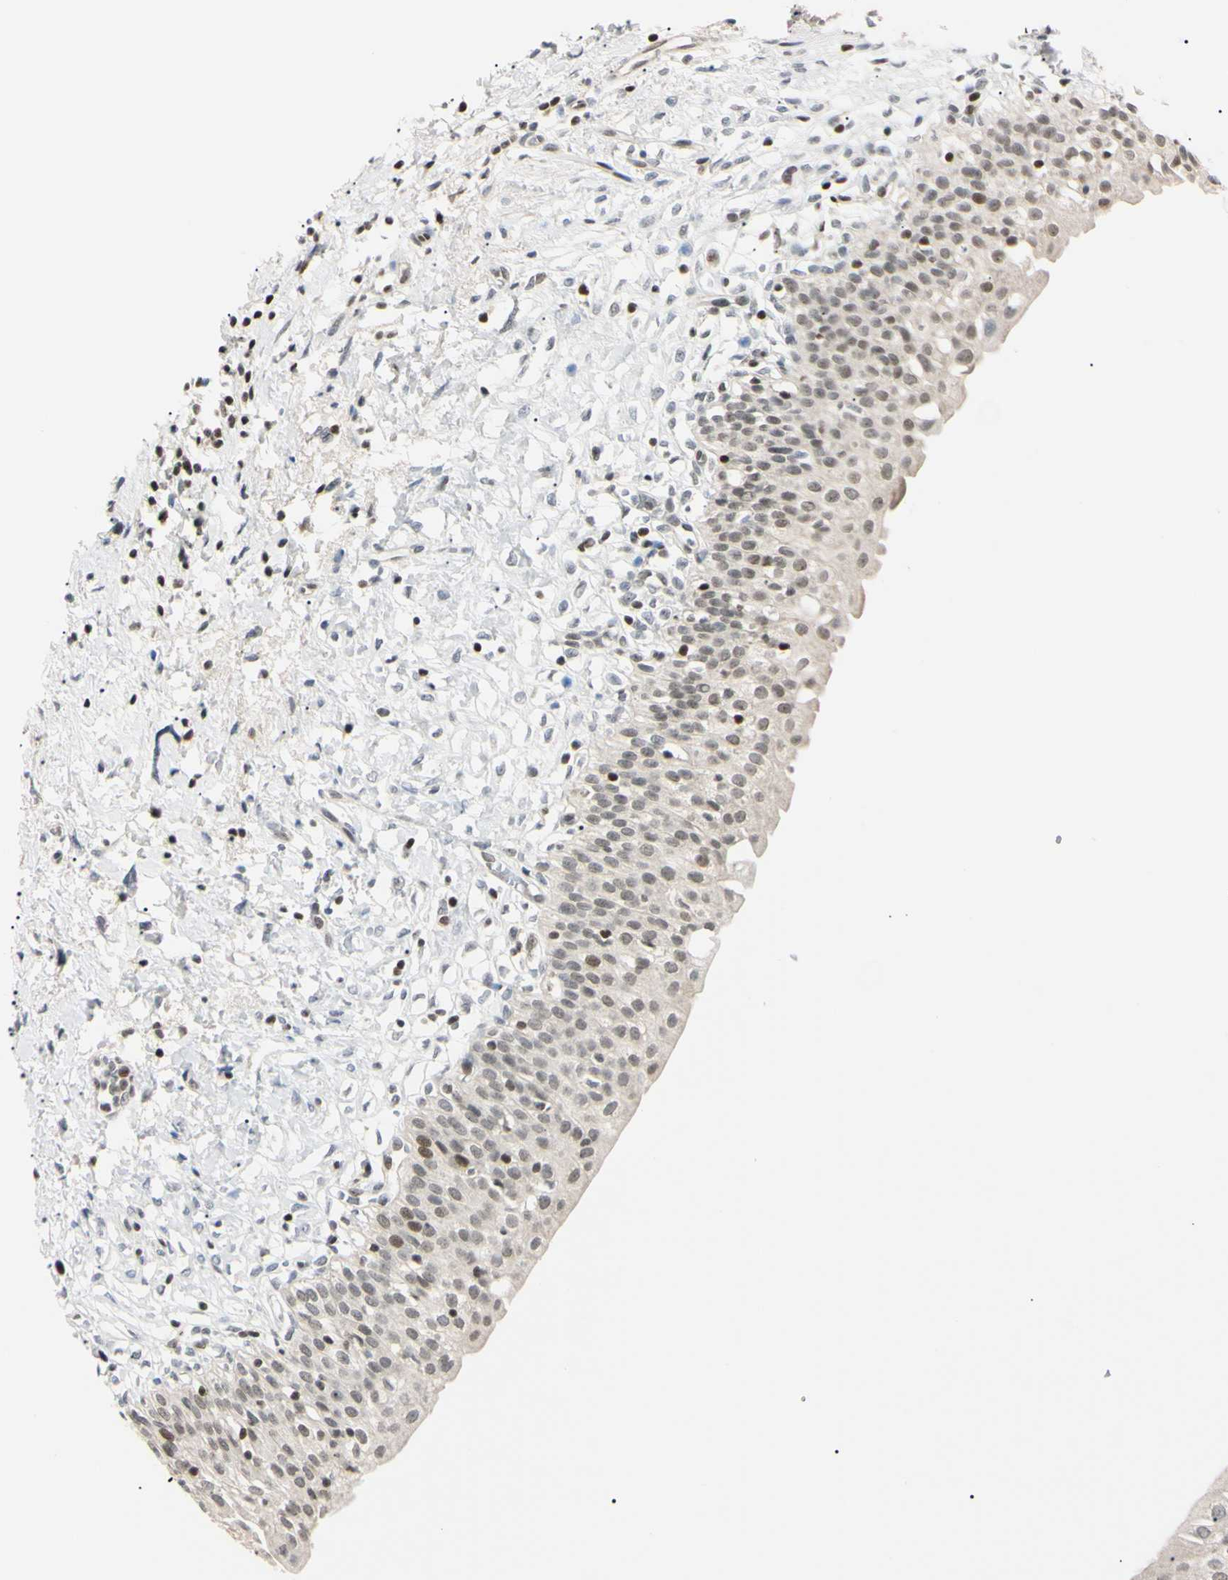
{"staining": {"intensity": "moderate", "quantity": "25%-75%", "location": "nuclear"}, "tissue": "urinary bladder", "cell_type": "Urothelial cells", "image_type": "normal", "snomed": [{"axis": "morphology", "description": "Normal tissue, NOS"}, {"axis": "topography", "description": "Urinary bladder"}], "caption": "Immunohistochemistry (IHC) (DAB (3,3'-diaminobenzidine)) staining of unremarkable human urinary bladder displays moderate nuclear protein expression in about 25%-75% of urothelial cells. The protein of interest is stained brown, and the nuclei are stained in blue (DAB IHC with brightfield microscopy, high magnification).", "gene": "C1orf174", "patient": {"sex": "male", "age": 55}}